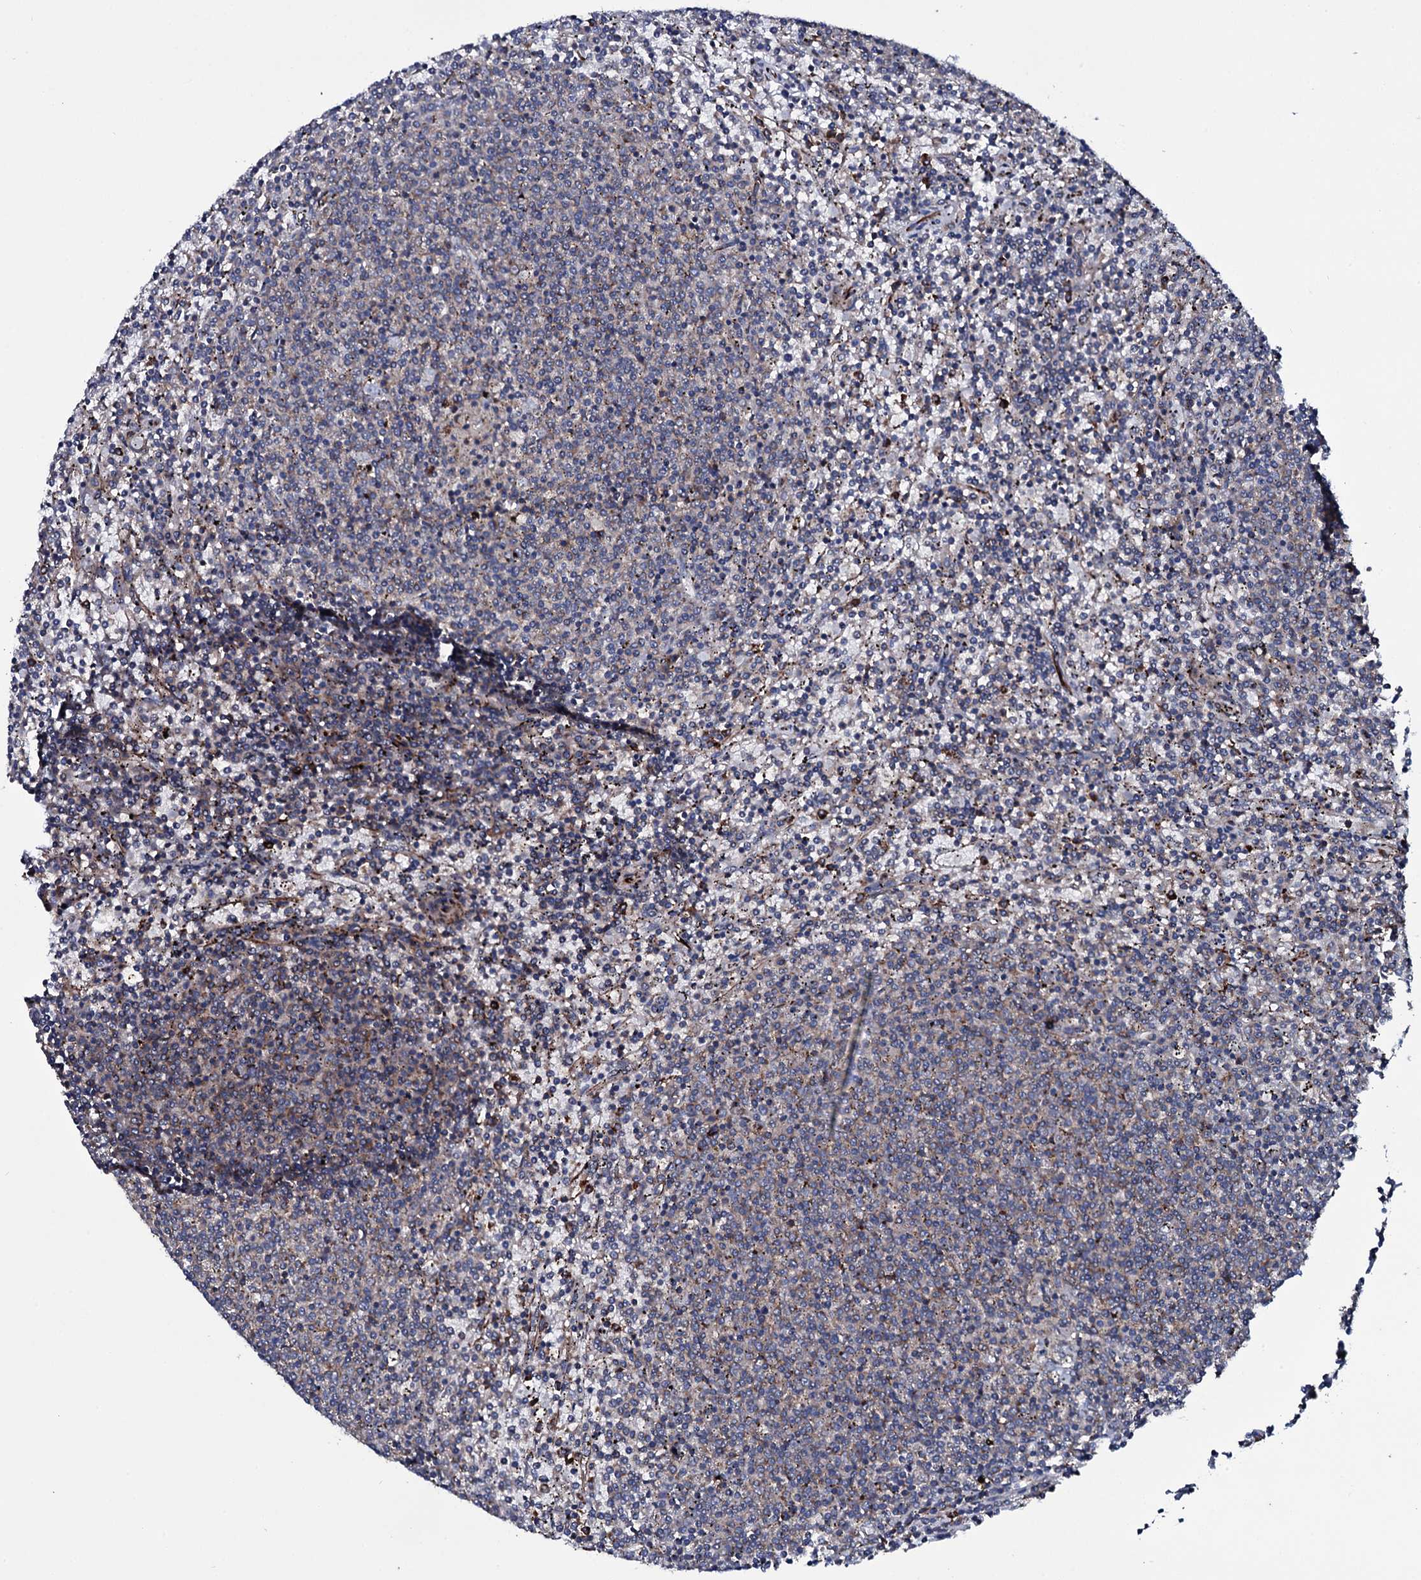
{"staining": {"intensity": "weak", "quantity": "25%-75%", "location": "cytoplasmic/membranous"}, "tissue": "lymphoma", "cell_type": "Tumor cells", "image_type": "cancer", "snomed": [{"axis": "morphology", "description": "Malignant lymphoma, non-Hodgkin's type, Low grade"}, {"axis": "topography", "description": "Spleen"}], "caption": "Brown immunohistochemical staining in human lymphoma exhibits weak cytoplasmic/membranous staining in approximately 25%-75% of tumor cells.", "gene": "VAMP8", "patient": {"sex": "female", "age": 50}}